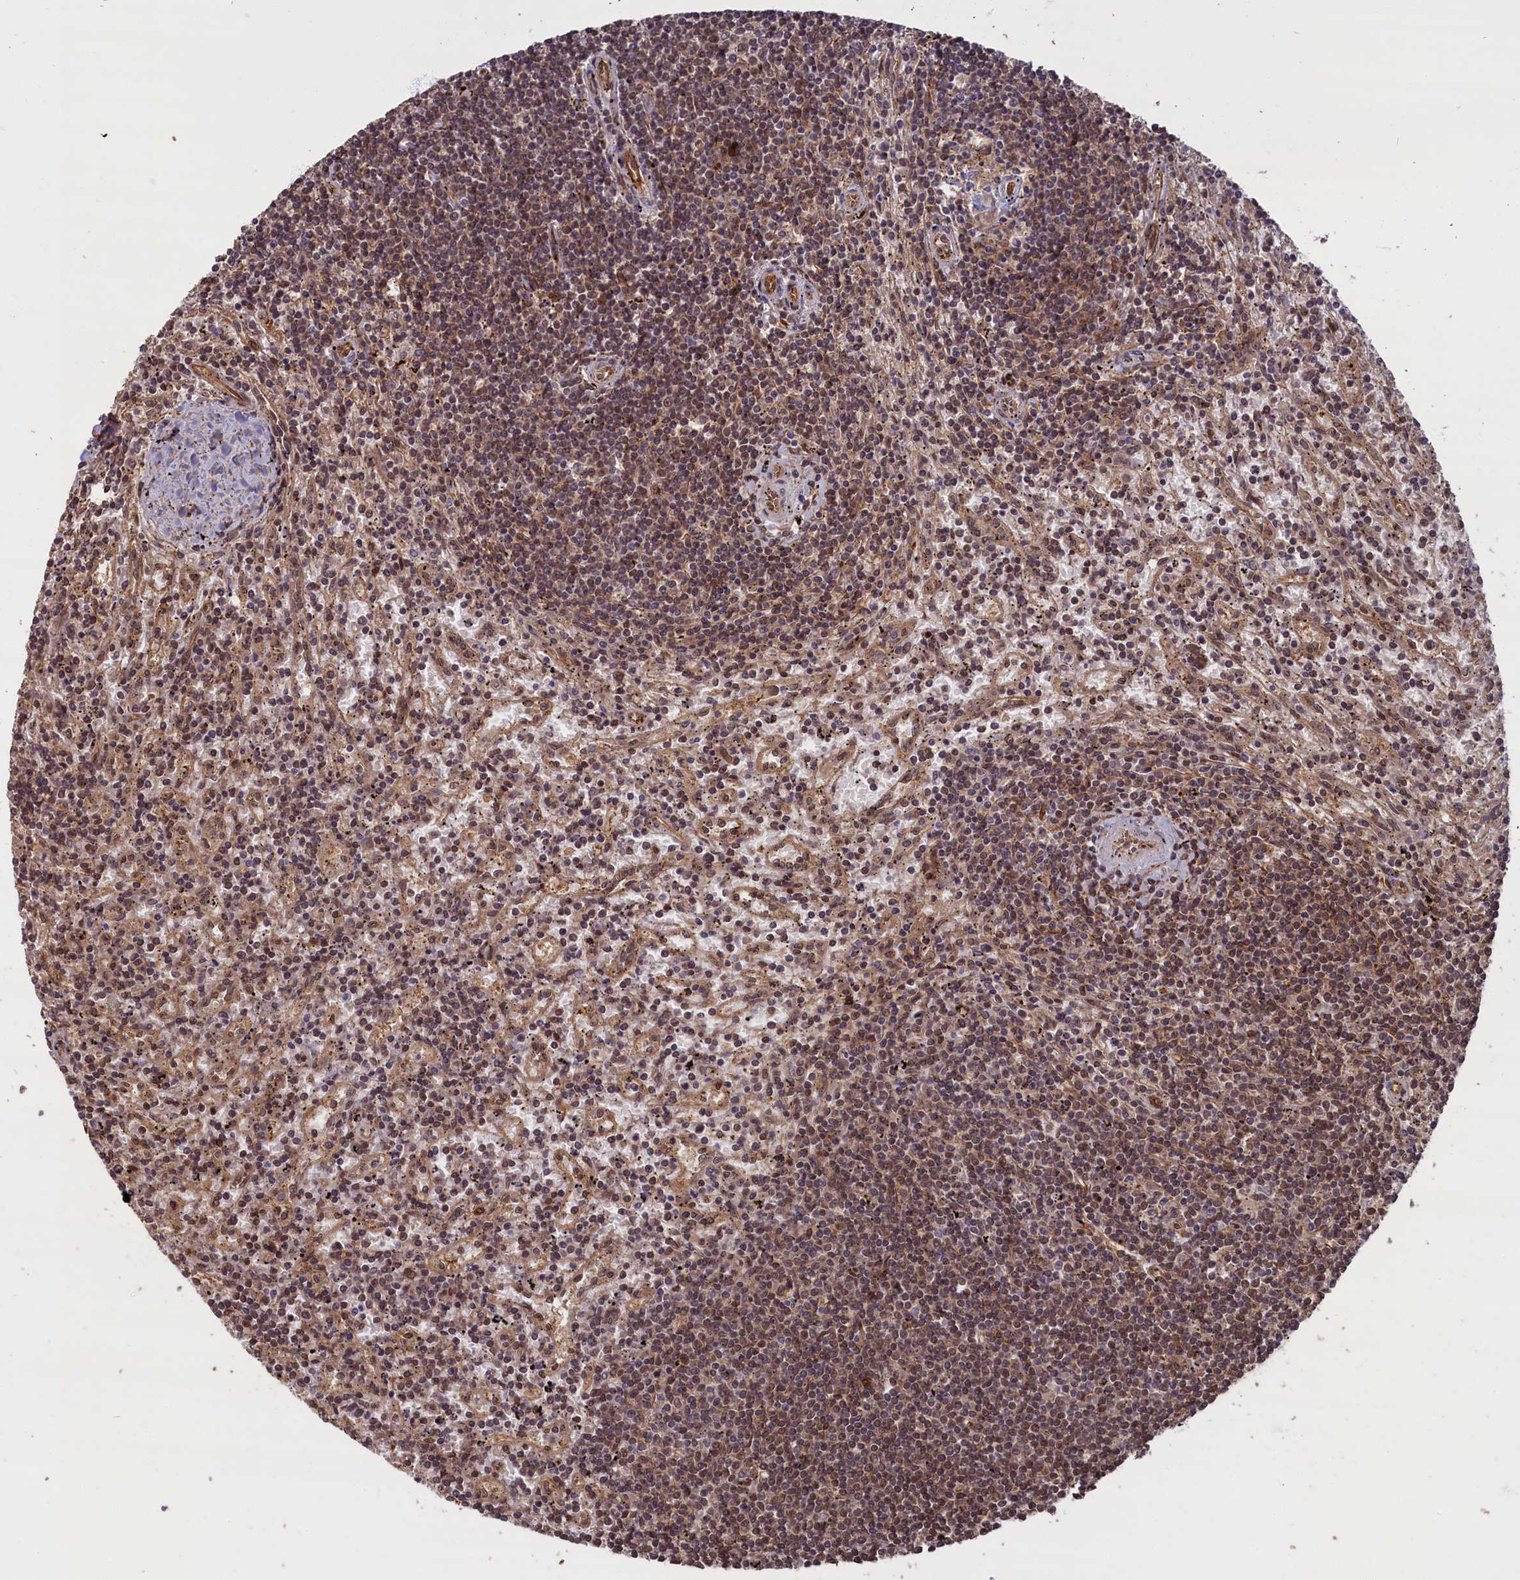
{"staining": {"intensity": "moderate", "quantity": "25%-75%", "location": "cytoplasmic/membranous,nuclear"}, "tissue": "lymphoma", "cell_type": "Tumor cells", "image_type": "cancer", "snomed": [{"axis": "morphology", "description": "Malignant lymphoma, non-Hodgkin's type, Low grade"}, {"axis": "topography", "description": "Spleen"}], "caption": "Malignant lymphoma, non-Hodgkin's type (low-grade) was stained to show a protein in brown. There is medium levels of moderate cytoplasmic/membranous and nuclear expression in about 25%-75% of tumor cells. Nuclei are stained in blue.", "gene": "HIF3A", "patient": {"sex": "male", "age": 76}}